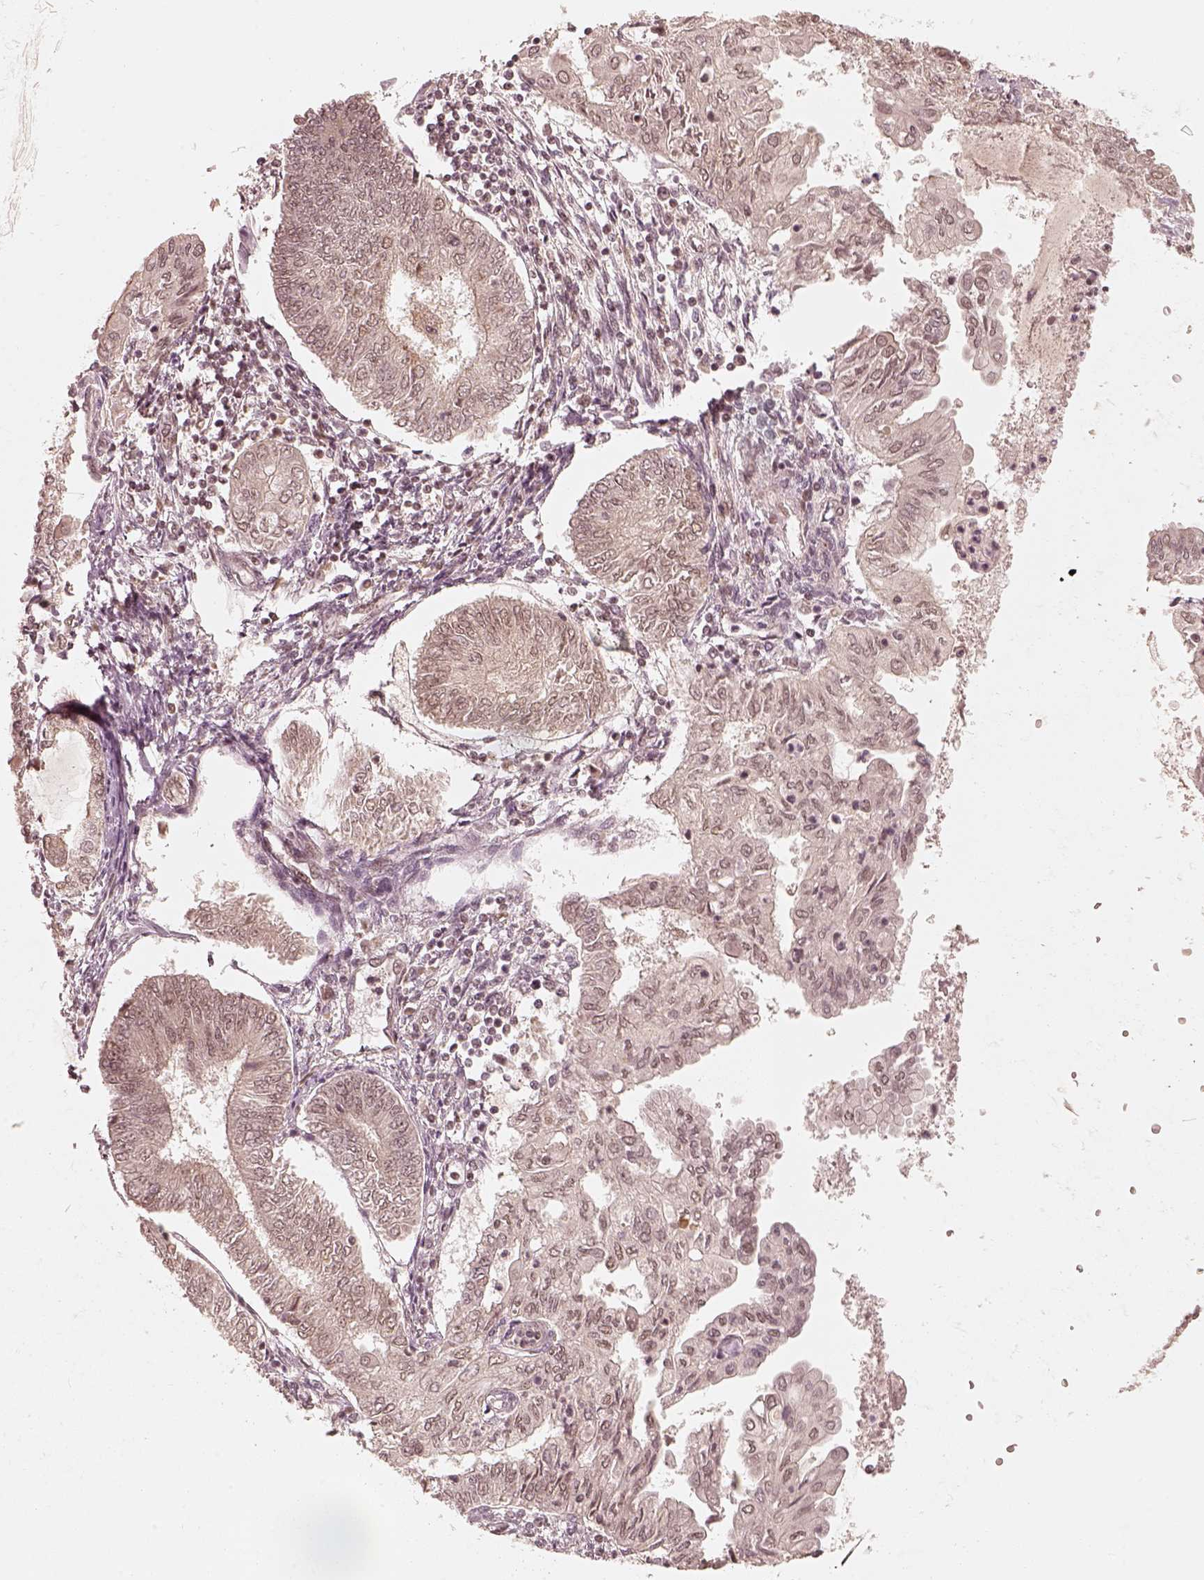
{"staining": {"intensity": "negative", "quantity": "none", "location": "none"}, "tissue": "endometrial cancer", "cell_type": "Tumor cells", "image_type": "cancer", "snomed": [{"axis": "morphology", "description": "Adenocarcinoma, NOS"}, {"axis": "topography", "description": "Endometrium"}], "caption": "Histopathology image shows no significant protein expression in tumor cells of endometrial adenocarcinoma. Nuclei are stained in blue.", "gene": "GMEB2", "patient": {"sex": "female", "age": 68}}